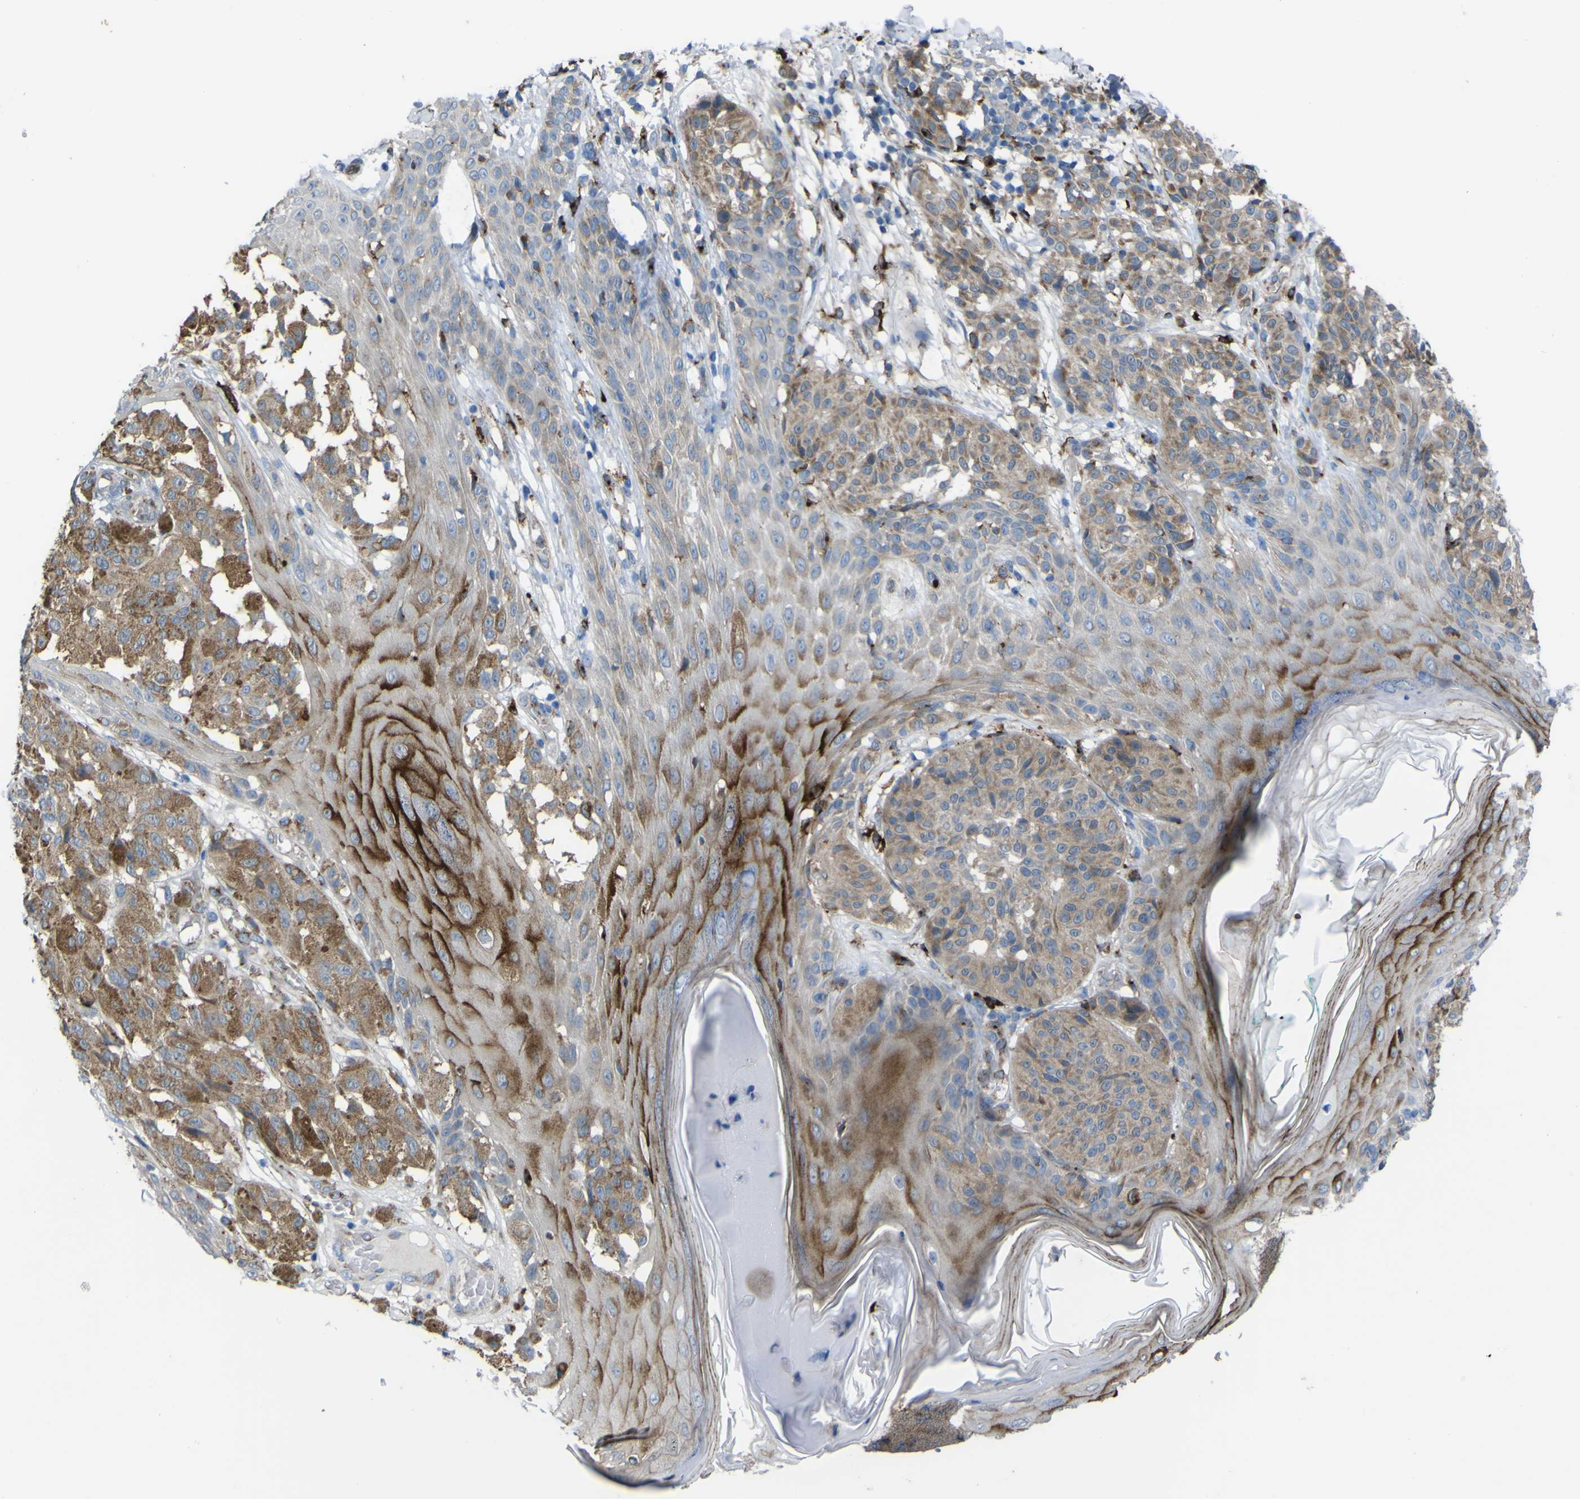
{"staining": {"intensity": "moderate", "quantity": ">75%", "location": "cytoplasmic/membranous"}, "tissue": "melanoma", "cell_type": "Tumor cells", "image_type": "cancer", "snomed": [{"axis": "morphology", "description": "Malignant melanoma, NOS"}, {"axis": "topography", "description": "Skin"}], "caption": "Immunohistochemistry photomicrograph of neoplastic tissue: human melanoma stained using IHC shows medium levels of moderate protein expression localized specifically in the cytoplasmic/membranous of tumor cells, appearing as a cytoplasmic/membranous brown color.", "gene": "CST3", "patient": {"sex": "female", "age": 46}}